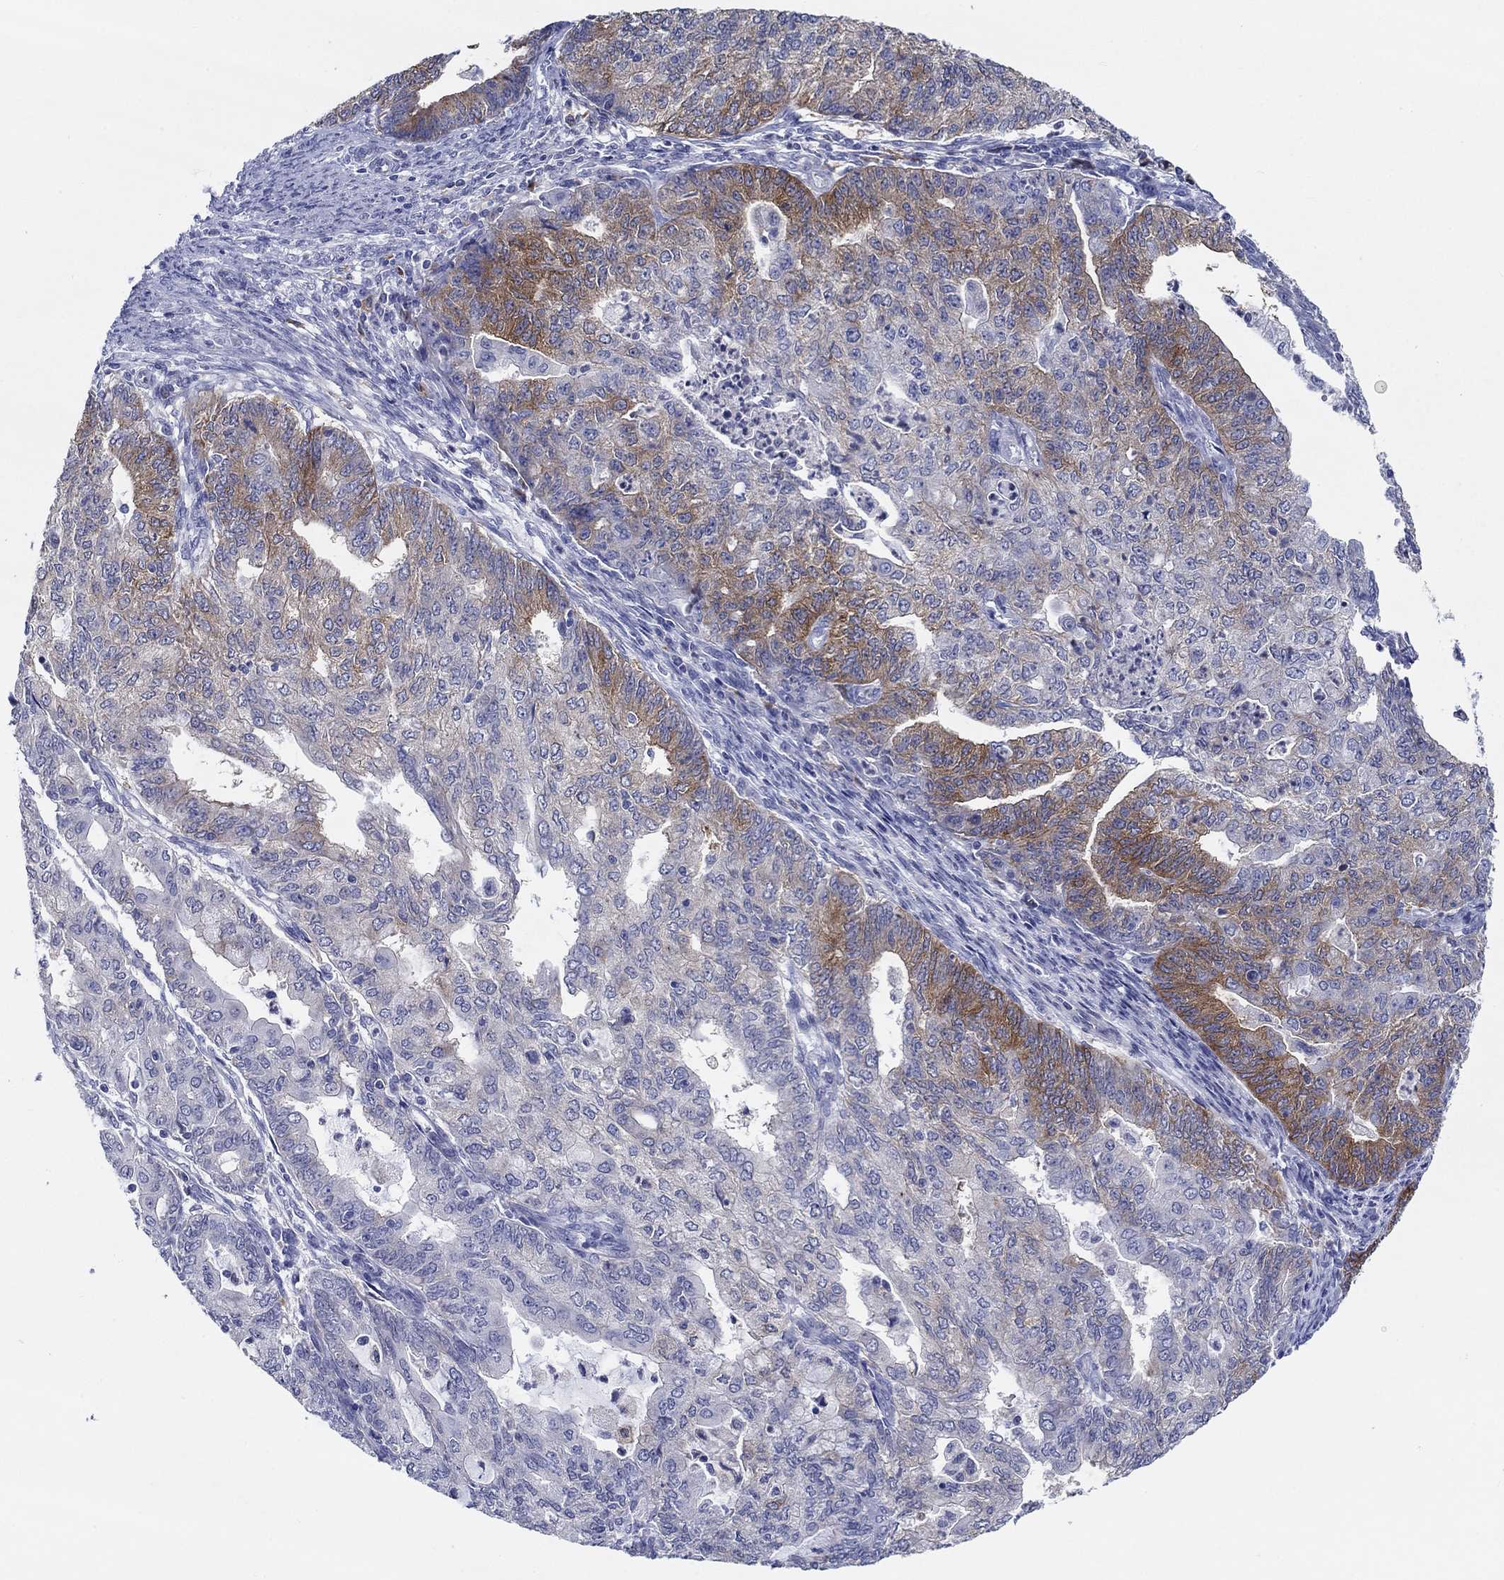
{"staining": {"intensity": "strong", "quantity": "<25%", "location": "cytoplasmic/membranous"}, "tissue": "endometrial cancer", "cell_type": "Tumor cells", "image_type": "cancer", "snomed": [{"axis": "morphology", "description": "Adenocarcinoma, NOS"}, {"axis": "topography", "description": "Endometrium"}], "caption": "A photomicrograph of endometrial cancer (adenocarcinoma) stained for a protein displays strong cytoplasmic/membranous brown staining in tumor cells.", "gene": "RAP1GAP", "patient": {"sex": "female", "age": 82}}